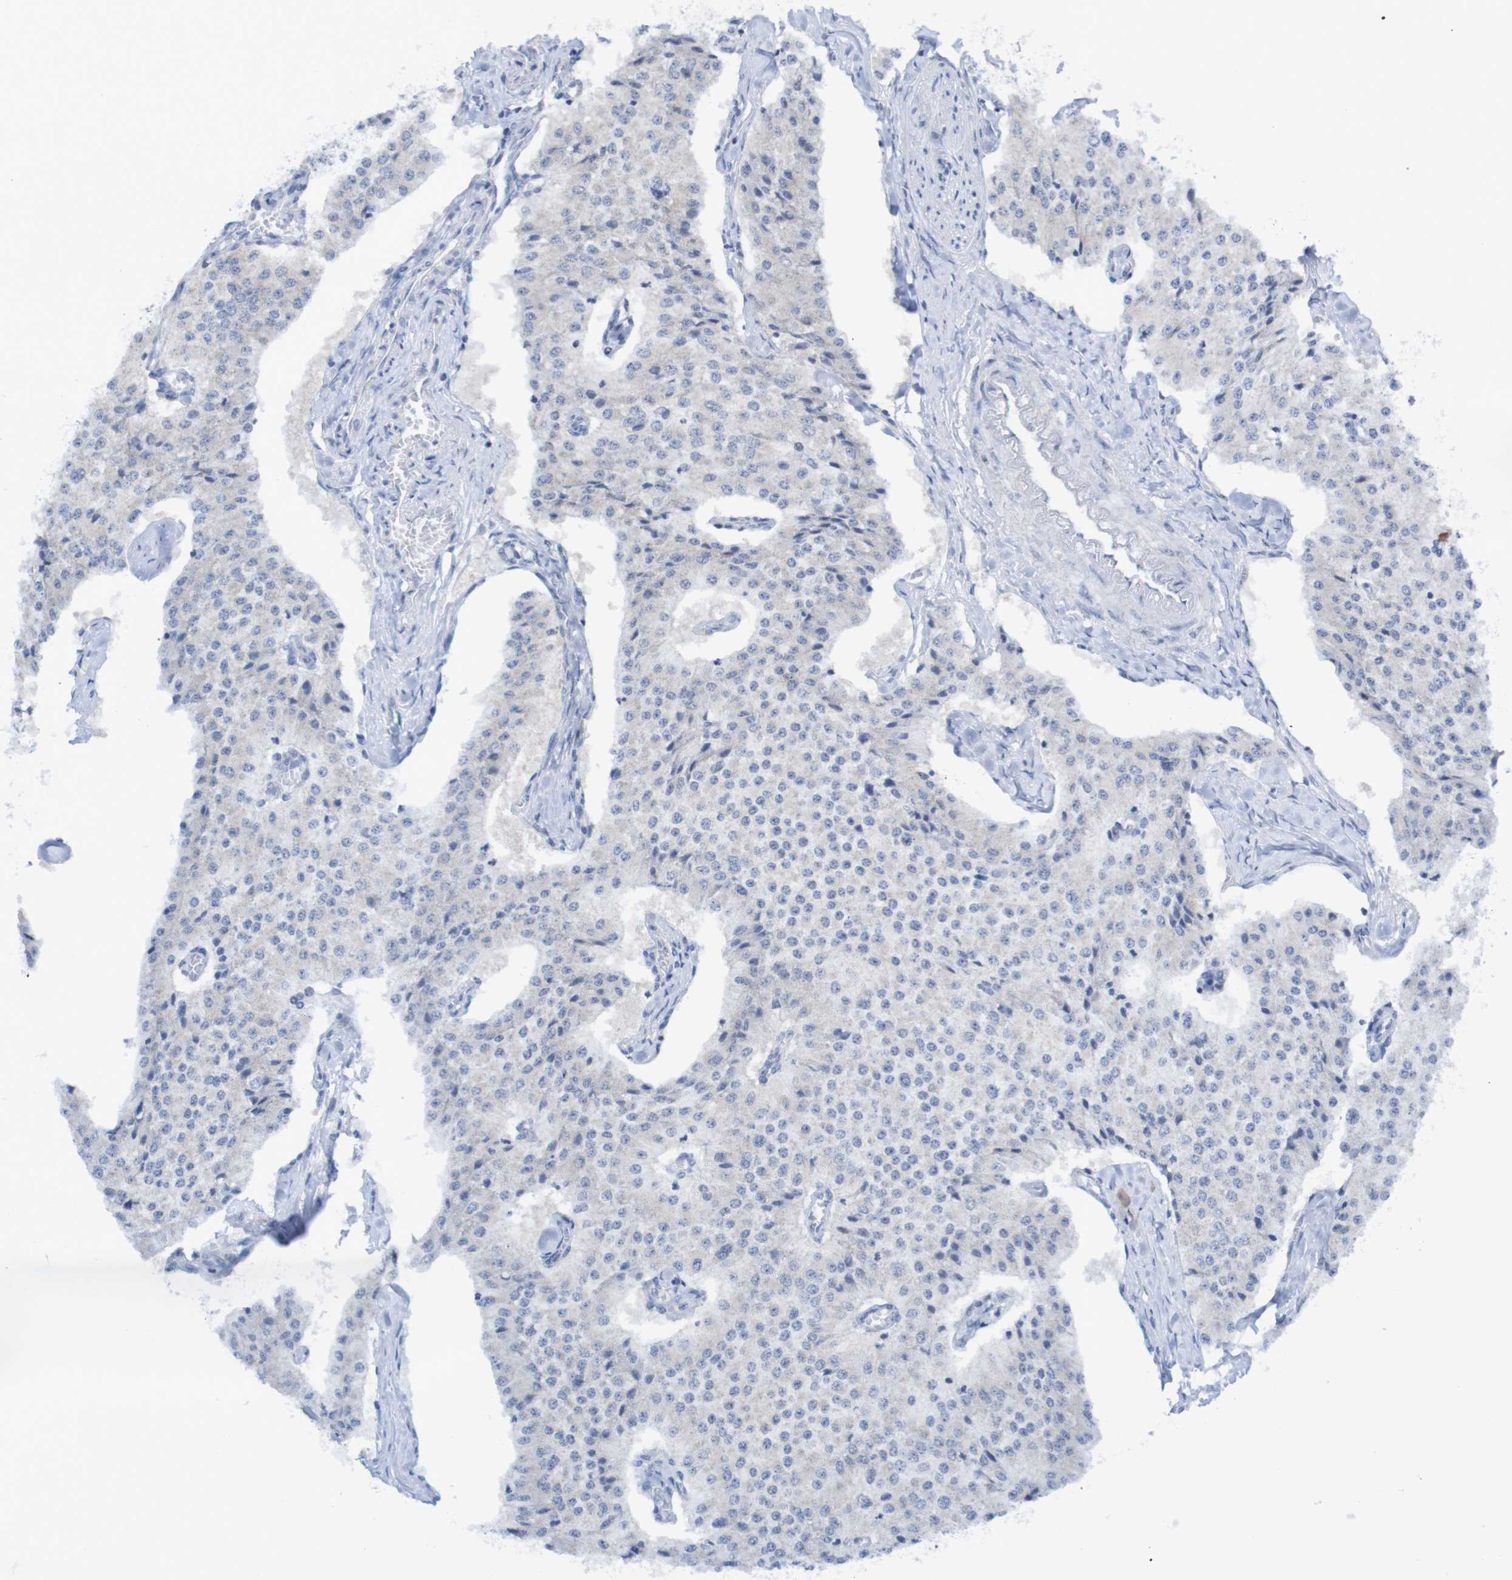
{"staining": {"intensity": "negative", "quantity": "none", "location": "none"}, "tissue": "carcinoid", "cell_type": "Tumor cells", "image_type": "cancer", "snomed": [{"axis": "morphology", "description": "Carcinoid, malignant, NOS"}, {"axis": "topography", "description": "Colon"}], "caption": "Photomicrograph shows no significant protein staining in tumor cells of malignant carcinoid. (Brightfield microscopy of DAB (3,3'-diaminobenzidine) immunohistochemistry (IHC) at high magnification).", "gene": "ITLN1", "patient": {"sex": "female", "age": 52}}